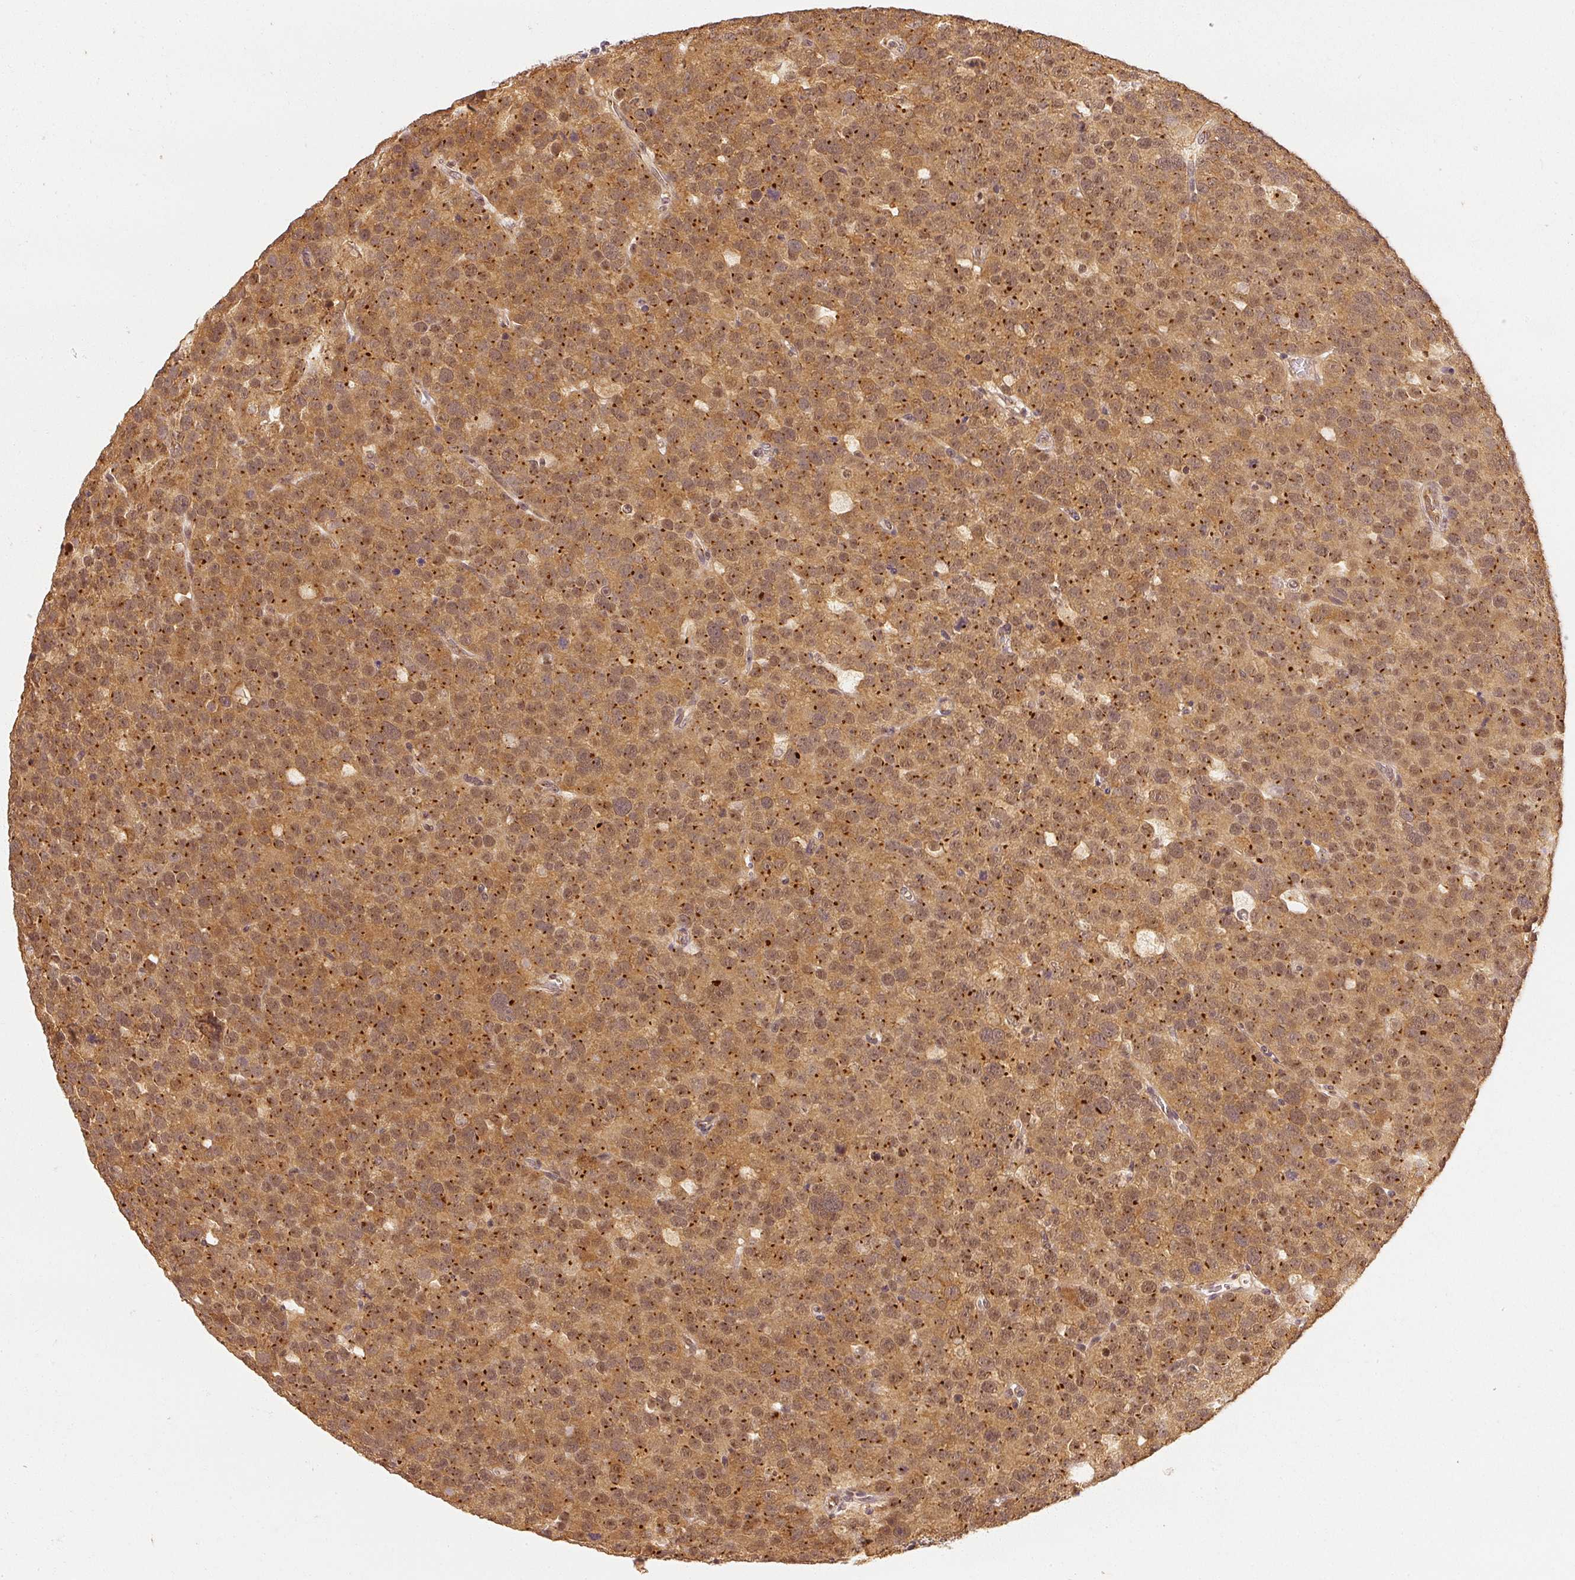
{"staining": {"intensity": "moderate", "quantity": ">75%", "location": "cytoplasmic/membranous"}, "tissue": "testis cancer", "cell_type": "Tumor cells", "image_type": "cancer", "snomed": [{"axis": "morphology", "description": "Seminoma, NOS"}, {"axis": "topography", "description": "Testis"}], "caption": "A photomicrograph of seminoma (testis) stained for a protein displays moderate cytoplasmic/membranous brown staining in tumor cells.", "gene": "EEF1A2", "patient": {"sex": "male", "age": 71}}